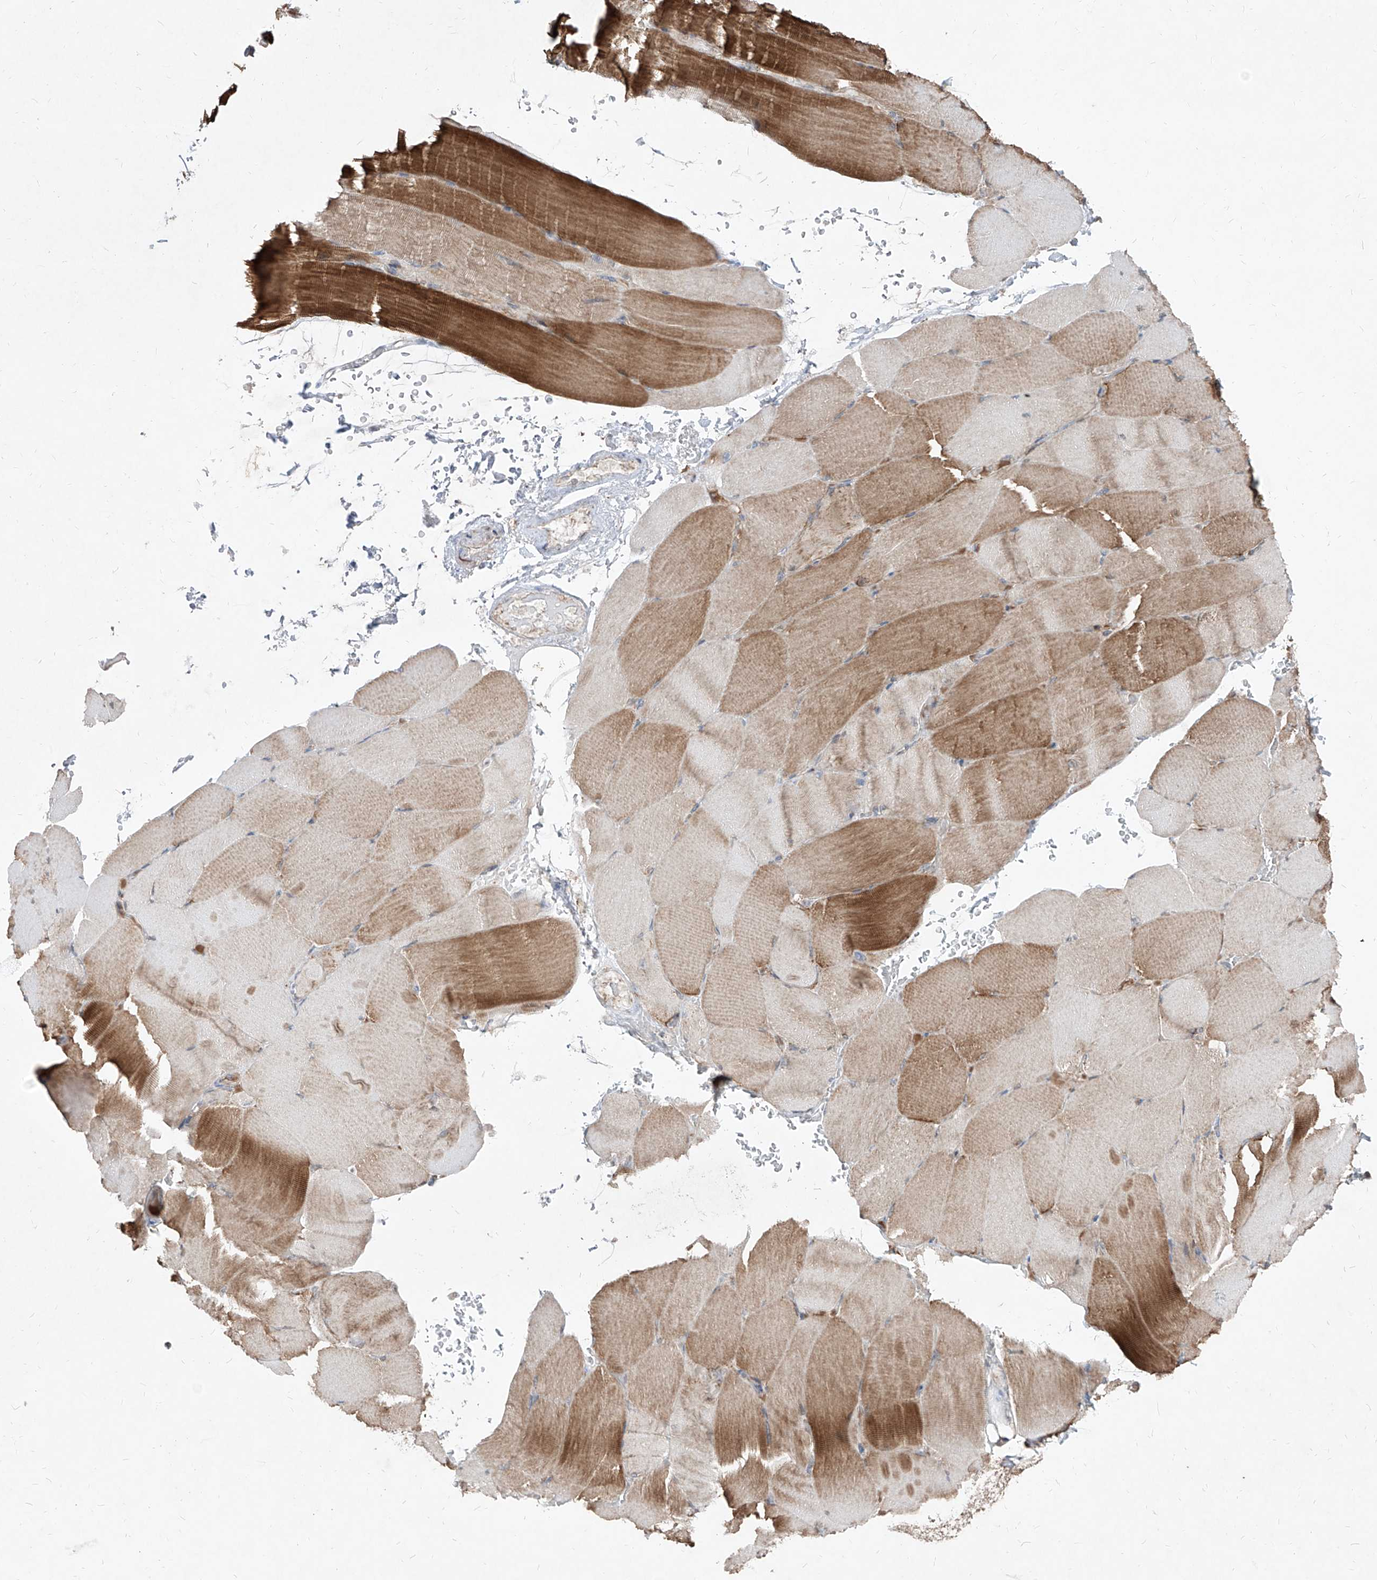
{"staining": {"intensity": "moderate", "quantity": "25%-75%", "location": "cytoplasmic/membranous"}, "tissue": "skeletal muscle", "cell_type": "Myocytes", "image_type": "normal", "snomed": [{"axis": "morphology", "description": "Normal tissue, NOS"}, {"axis": "topography", "description": "Skeletal muscle"}, {"axis": "topography", "description": "Parathyroid gland"}], "caption": "High-power microscopy captured an immunohistochemistry (IHC) micrograph of unremarkable skeletal muscle, revealing moderate cytoplasmic/membranous expression in approximately 25%-75% of myocytes. (DAB (3,3'-diaminobenzidine) IHC, brown staining for protein, blue staining for nuclei).", "gene": "NDUFB3", "patient": {"sex": "female", "age": 37}}